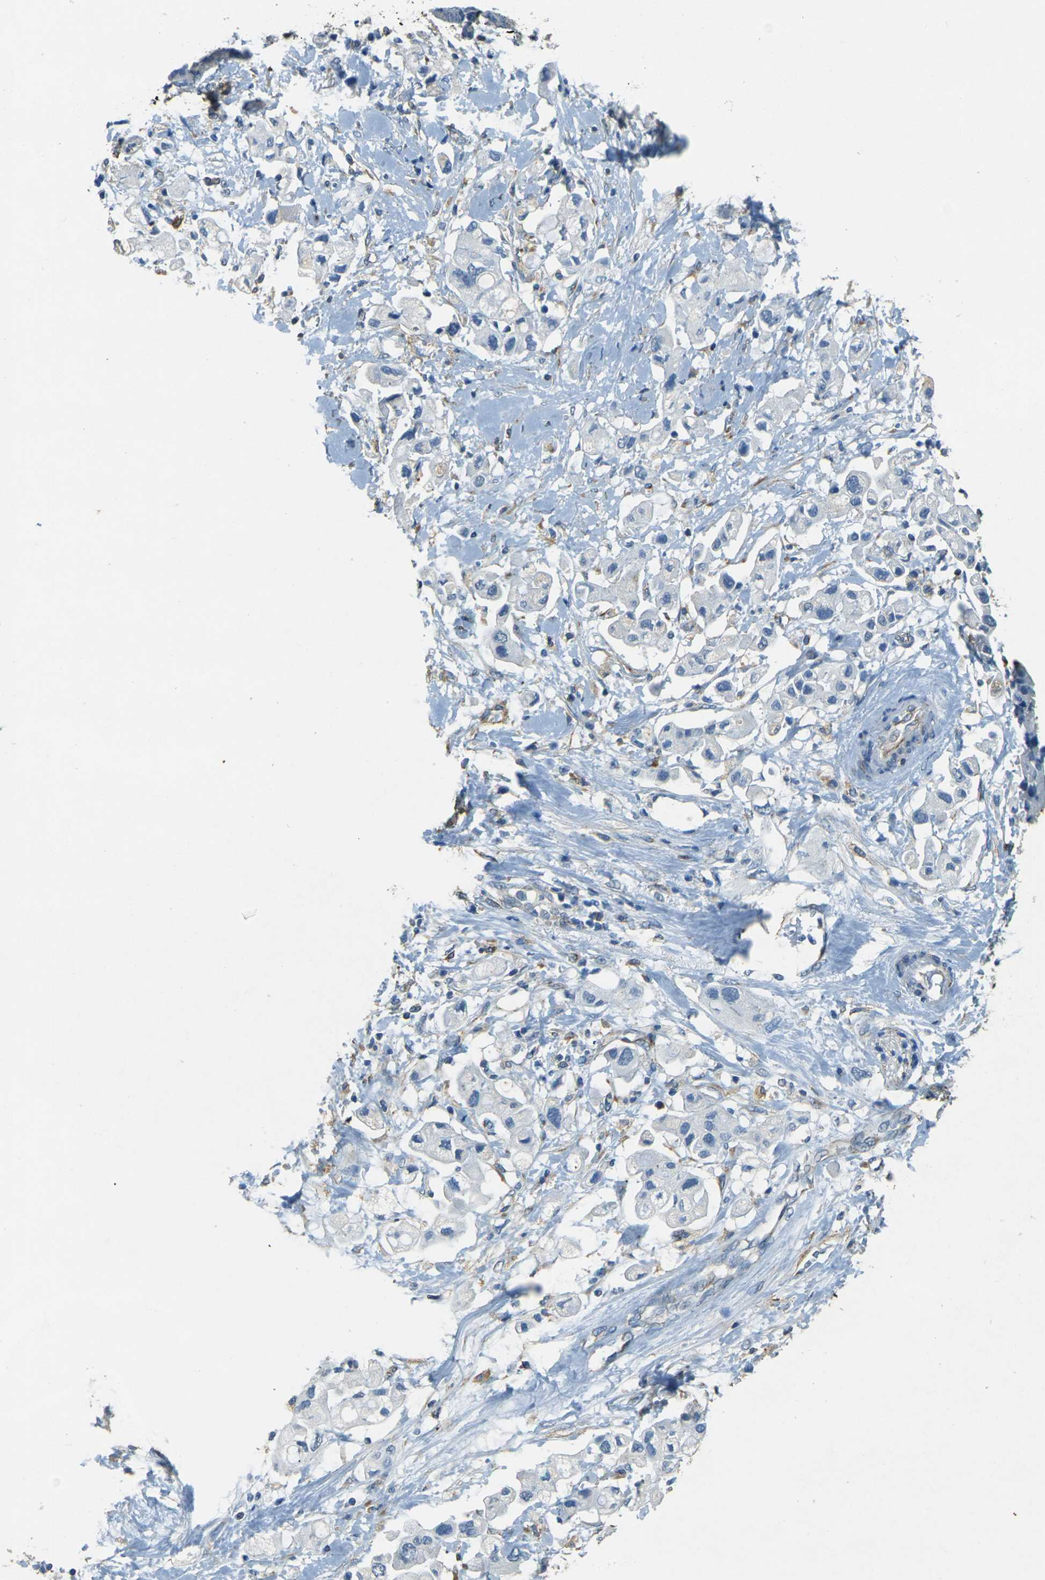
{"staining": {"intensity": "negative", "quantity": "none", "location": "none"}, "tissue": "pancreatic cancer", "cell_type": "Tumor cells", "image_type": "cancer", "snomed": [{"axis": "morphology", "description": "Adenocarcinoma, NOS"}, {"axis": "topography", "description": "Pancreas"}], "caption": "Adenocarcinoma (pancreatic) stained for a protein using immunohistochemistry (IHC) displays no positivity tumor cells.", "gene": "SORT1", "patient": {"sex": "female", "age": 56}}